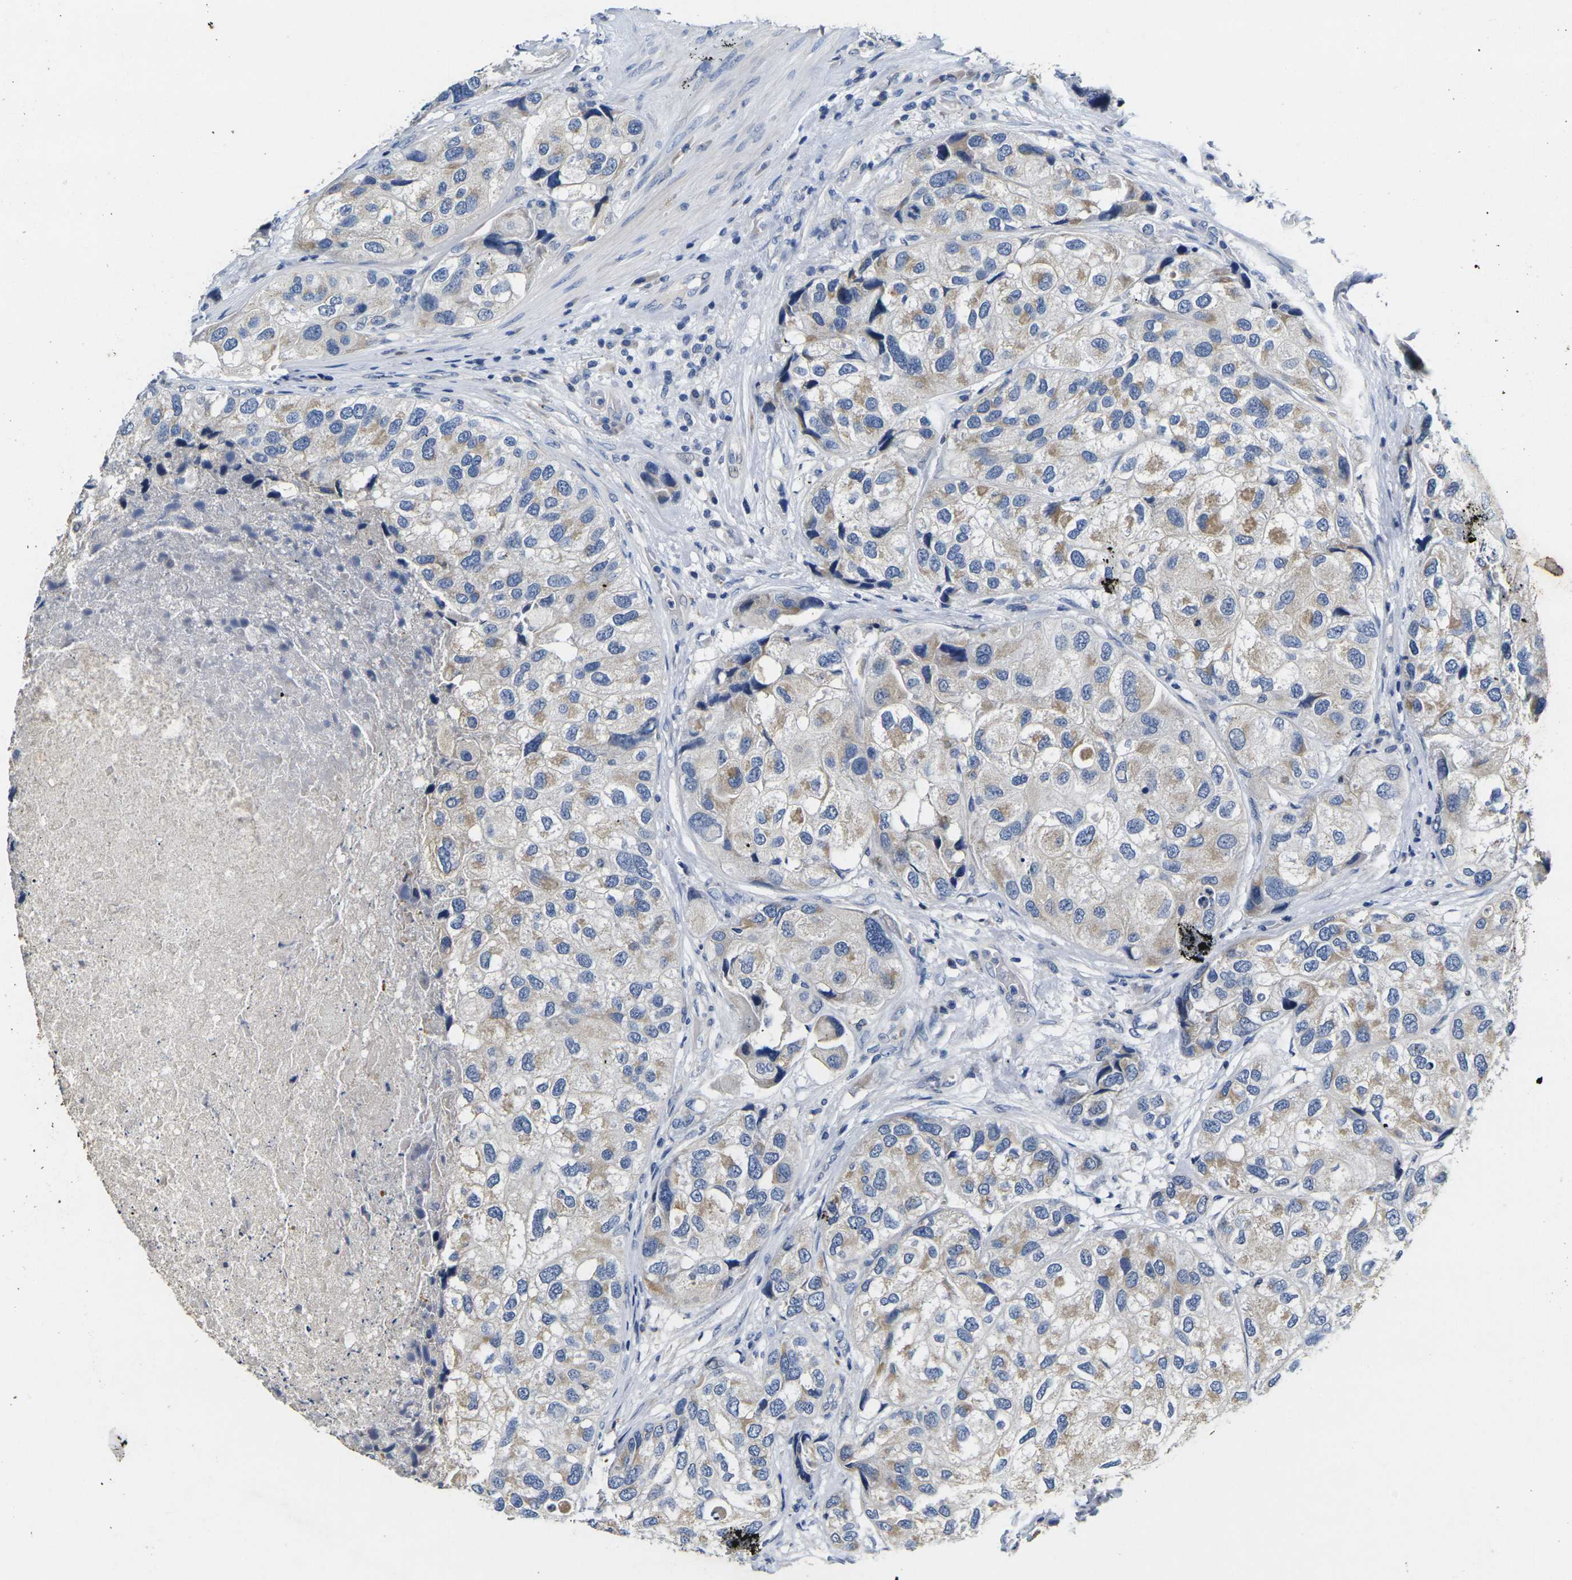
{"staining": {"intensity": "moderate", "quantity": "25%-75%", "location": "cytoplasmic/membranous"}, "tissue": "urothelial cancer", "cell_type": "Tumor cells", "image_type": "cancer", "snomed": [{"axis": "morphology", "description": "Urothelial carcinoma, High grade"}, {"axis": "topography", "description": "Urinary bladder"}], "caption": "DAB (3,3'-diaminobenzidine) immunohistochemical staining of high-grade urothelial carcinoma displays moderate cytoplasmic/membranous protein staining in approximately 25%-75% of tumor cells.", "gene": "NOCT", "patient": {"sex": "female", "age": 64}}